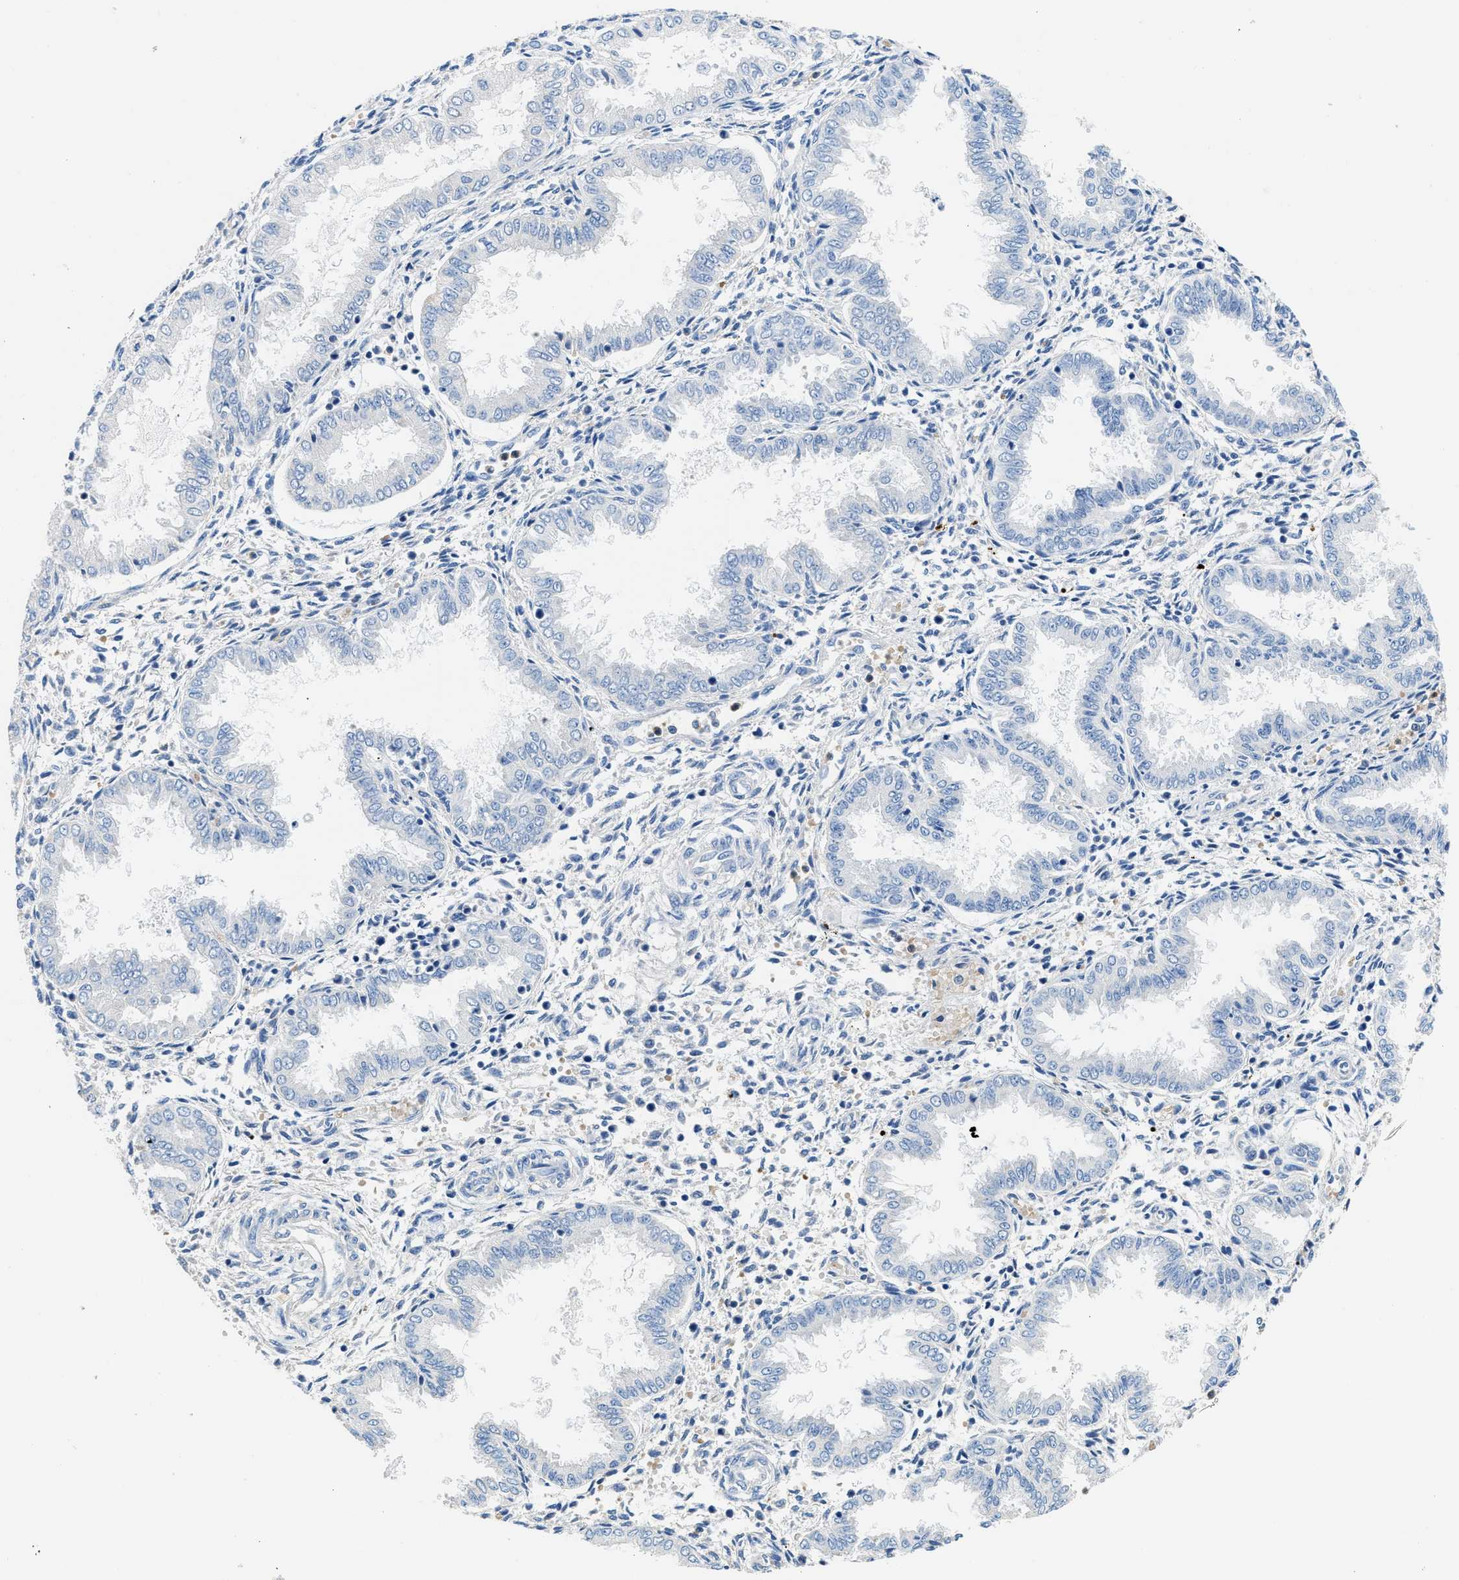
{"staining": {"intensity": "negative", "quantity": "none", "location": "none"}, "tissue": "endometrium", "cell_type": "Cells in endometrial stroma", "image_type": "normal", "snomed": [{"axis": "morphology", "description": "Normal tissue, NOS"}, {"axis": "topography", "description": "Endometrium"}], "caption": "Immunohistochemistry (IHC) histopathology image of normal endometrium: endometrium stained with DAB (3,3'-diaminobenzidine) shows no significant protein staining in cells in endometrial stroma. The staining was performed using DAB to visualize the protein expression in brown, while the nuclei were stained in blue with hematoxylin (Magnification: 20x).", "gene": "NEB", "patient": {"sex": "female", "age": 33}}